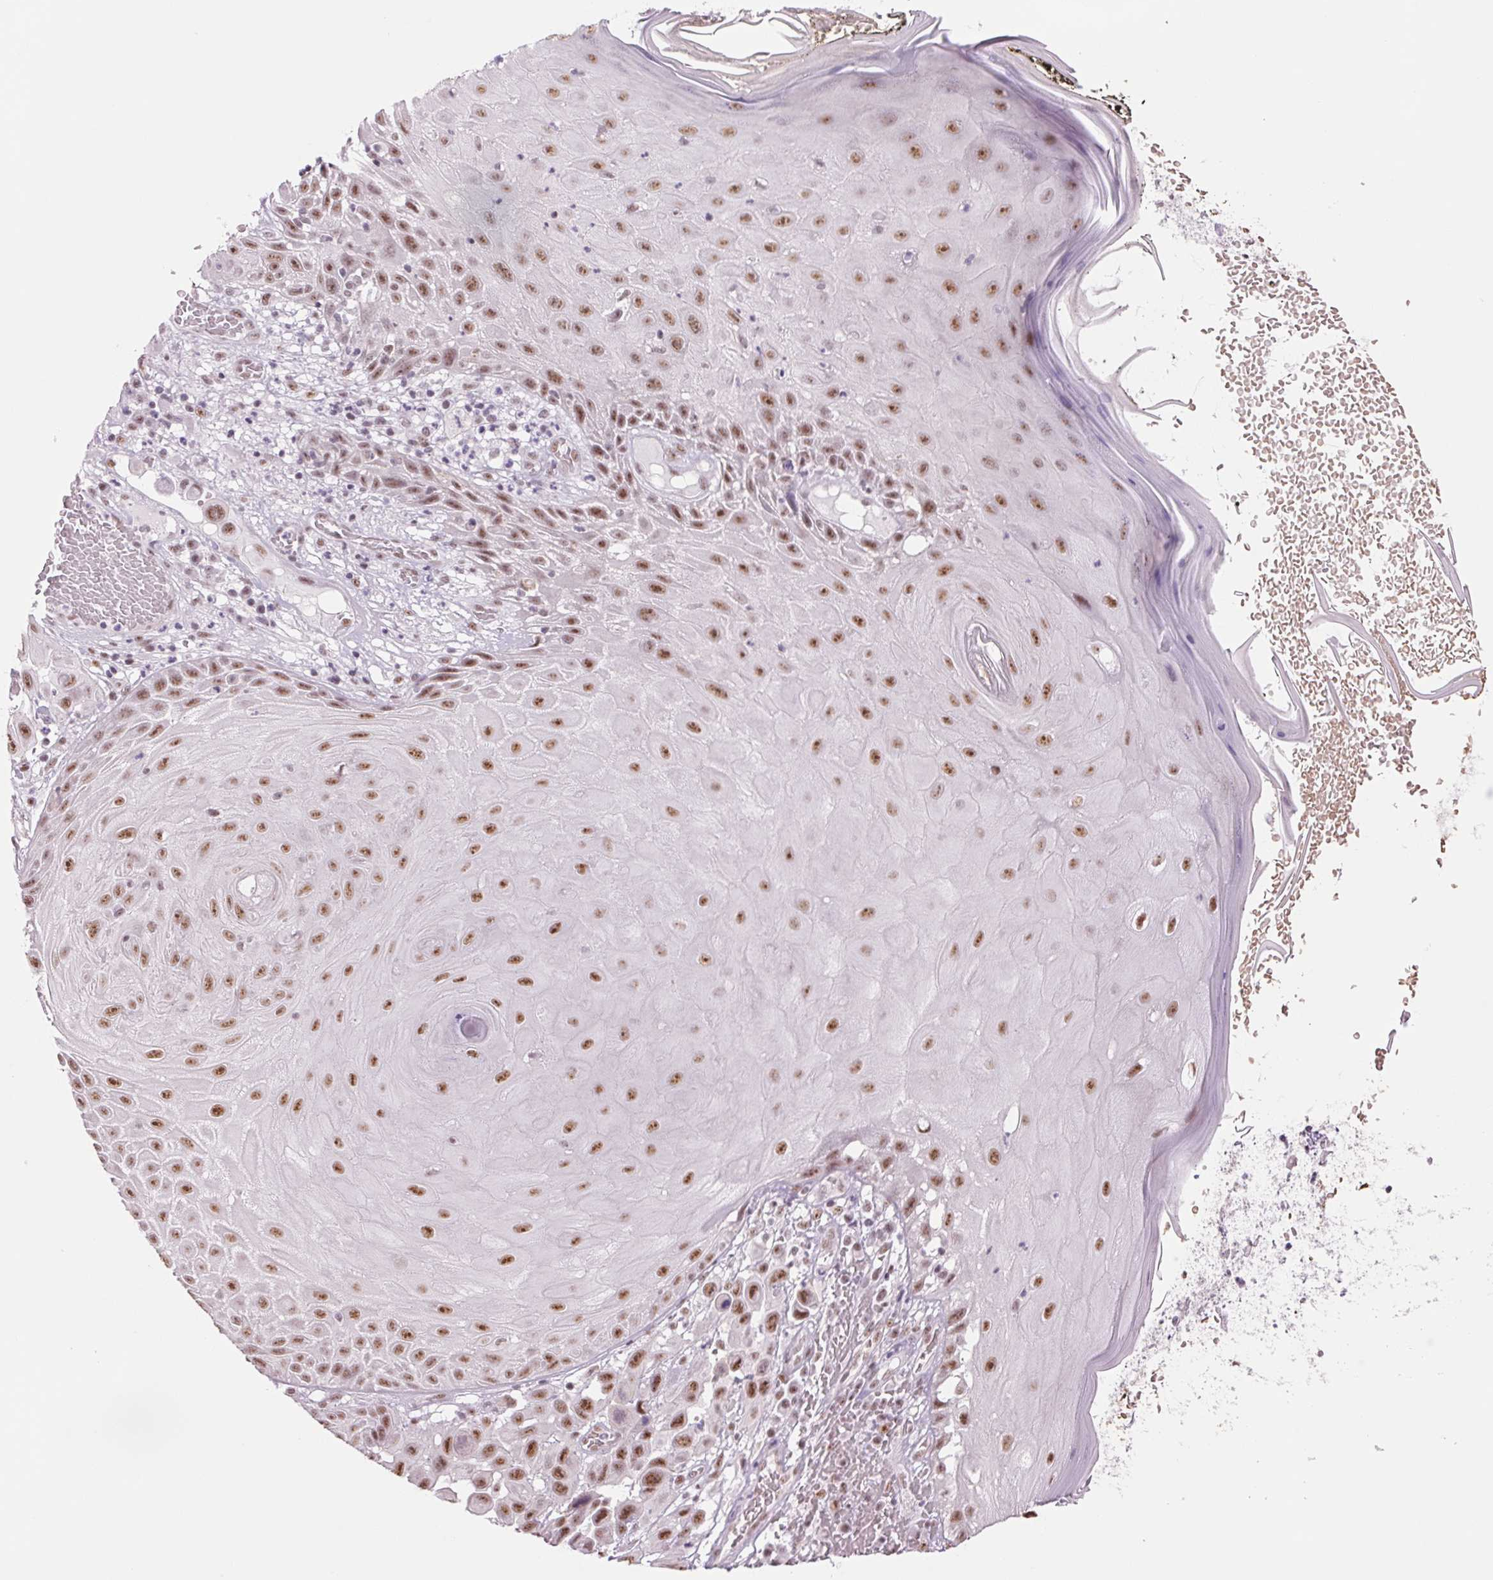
{"staining": {"intensity": "moderate", "quantity": ">75%", "location": "nuclear"}, "tissue": "skin cancer", "cell_type": "Tumor cells", "image_type": "cancer", "snomed": [{"axis": "morphology", "description": "Squamous cell carcinoma, NOS"}, {"axis": "topography", "description": "Skin"}], "caption": "Protein analysis of squamous cell carcinoma (skin) tissue displays moderate nuclear positivity in approximately >75% of tumor cells. (Brightfield microscopy of DAB IHC at high magnification).", "gene": "ZC3H14", "patient": {"sex": "male", "age": 81}}